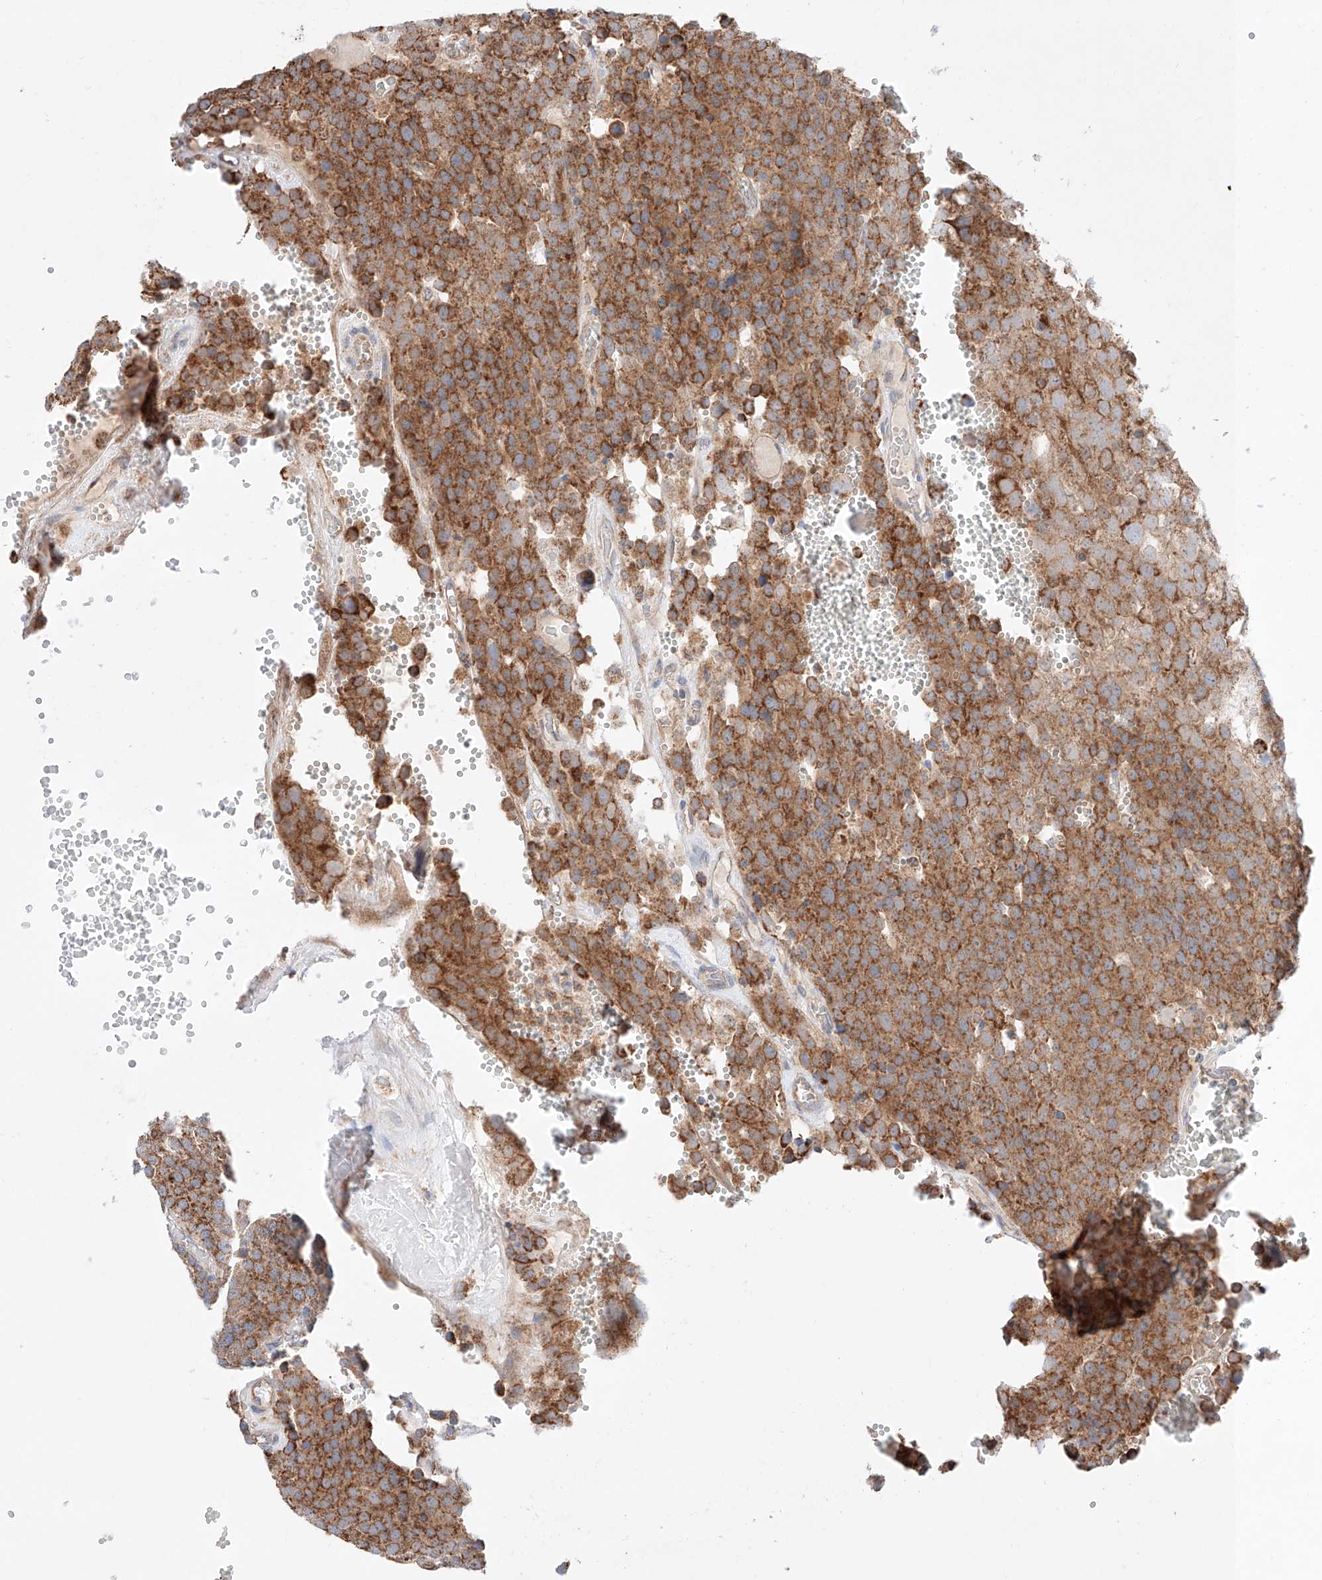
{"staining": {"intensity": "strong", "quantity": ">75%", "location": "cytoplasmic/membranous"}, "tissue": "testis cancer", "cell_type": "Tumor cells", "image_type": "cancer", "snomed": [{"axis": "morphology", "description": "Seminoma, NOS"}, {"axis": "topography", "description": "Testis"}], "caption": "Testis cancer tissue demonstrates strong cytoplasmic/membranous positivity in about >75% of tumor cells, visualized by immunohistochemistry. (DAB IHC, brown staining for protein, blue staining for nuclei).", "gene": "KTI12", "patient": {"sex": "male", "age": 71}}